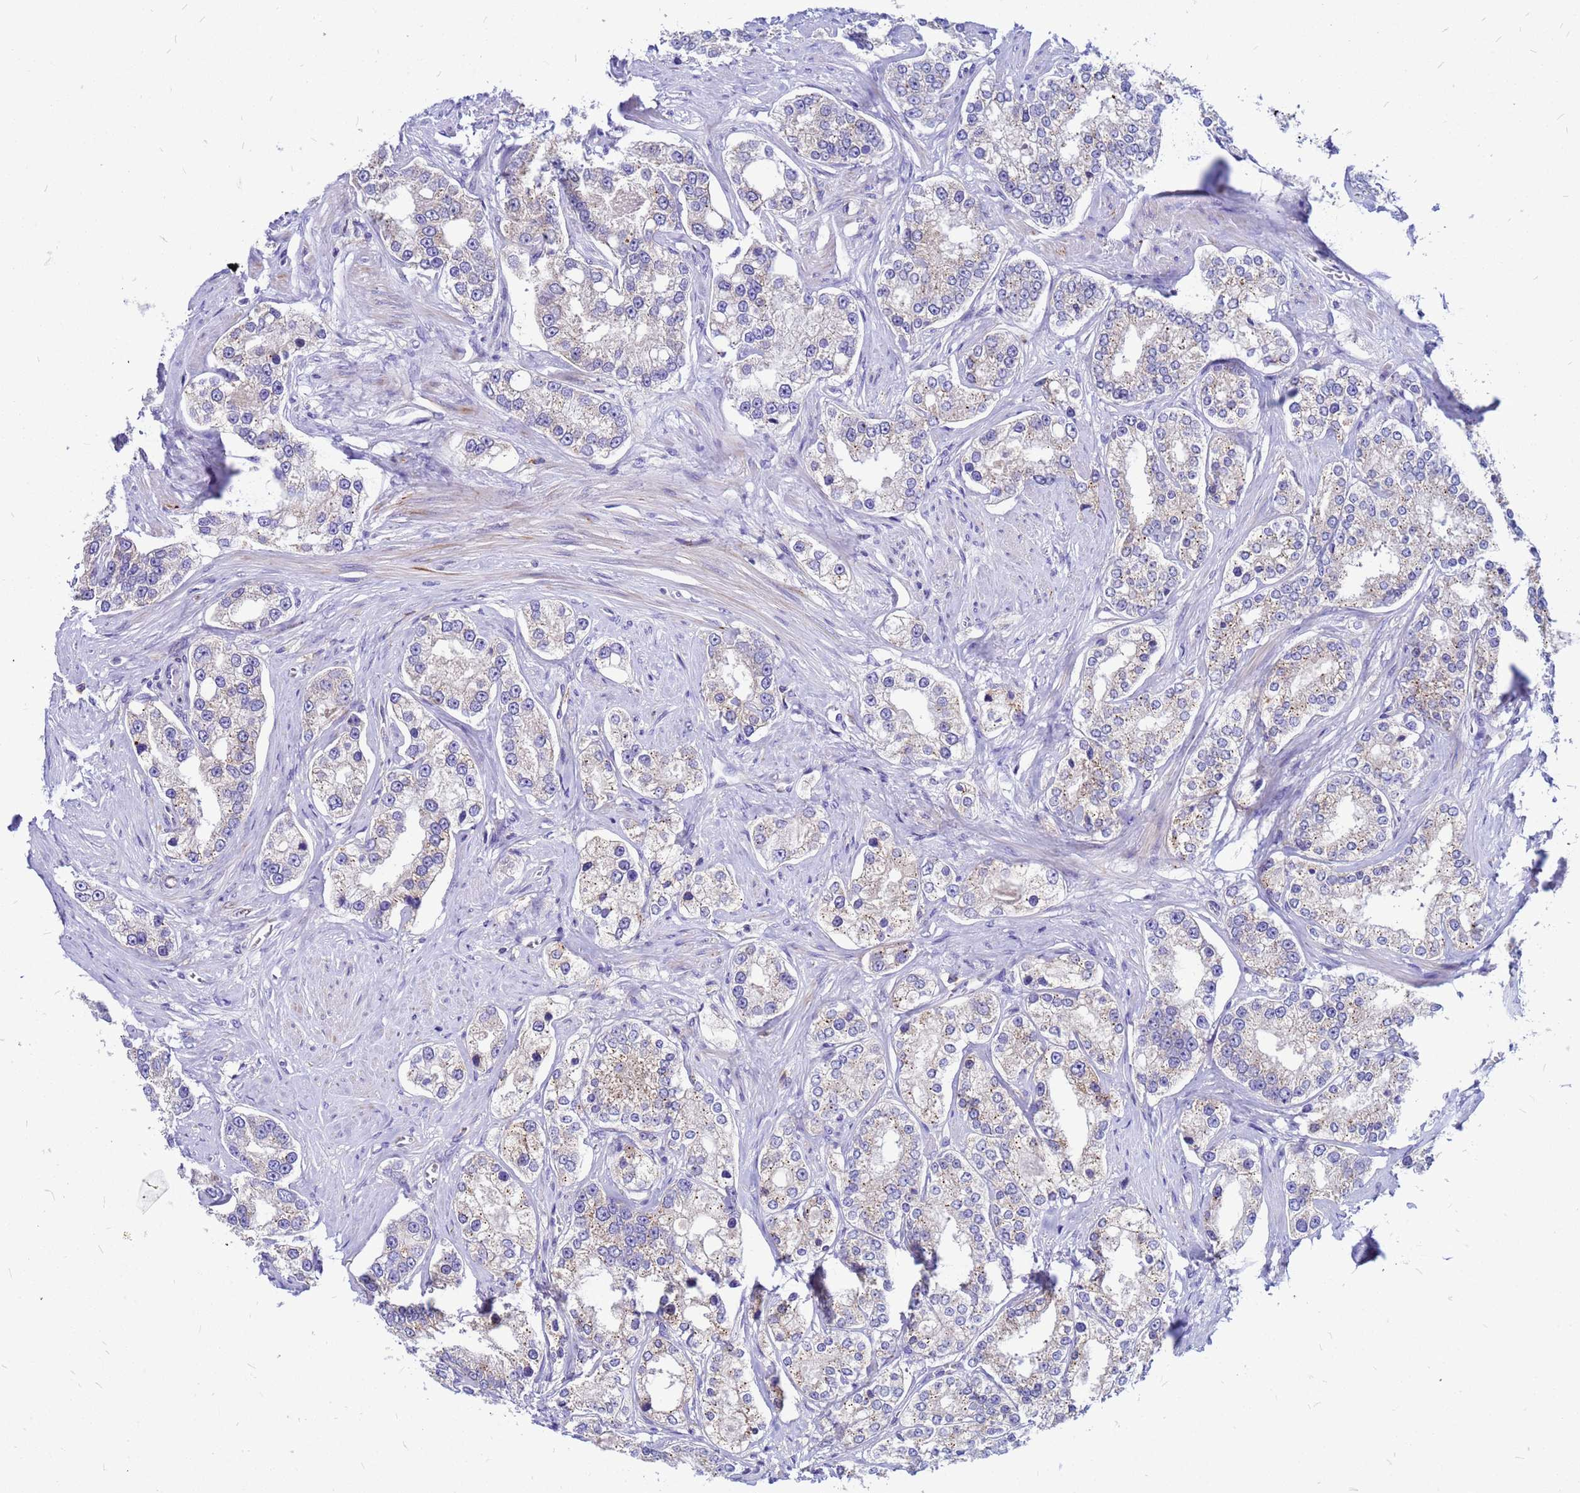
{"staining": {"intensity": "weak", "quantity": "<25%", "location": "cytoplasmic/membranous"}, "tissue": "prostate cancer", "cell_type": "Tumor cells", "image_type": "cancer", "snomed": [{"axis": "morphology", "description": "Normal tissue, NOS"}, {"axis": "morphology", "description": "Adenocarcinoma, High grade"}, {"axis": "topography", "description": "Prostate"}], "caption": "This is an IHC micrograph of human prostate adenocarcinoma (high-grade). There is no expression in tumor cells.", "gene": "FHIP1A", "patient": {"sex": "male", "age": 83}}